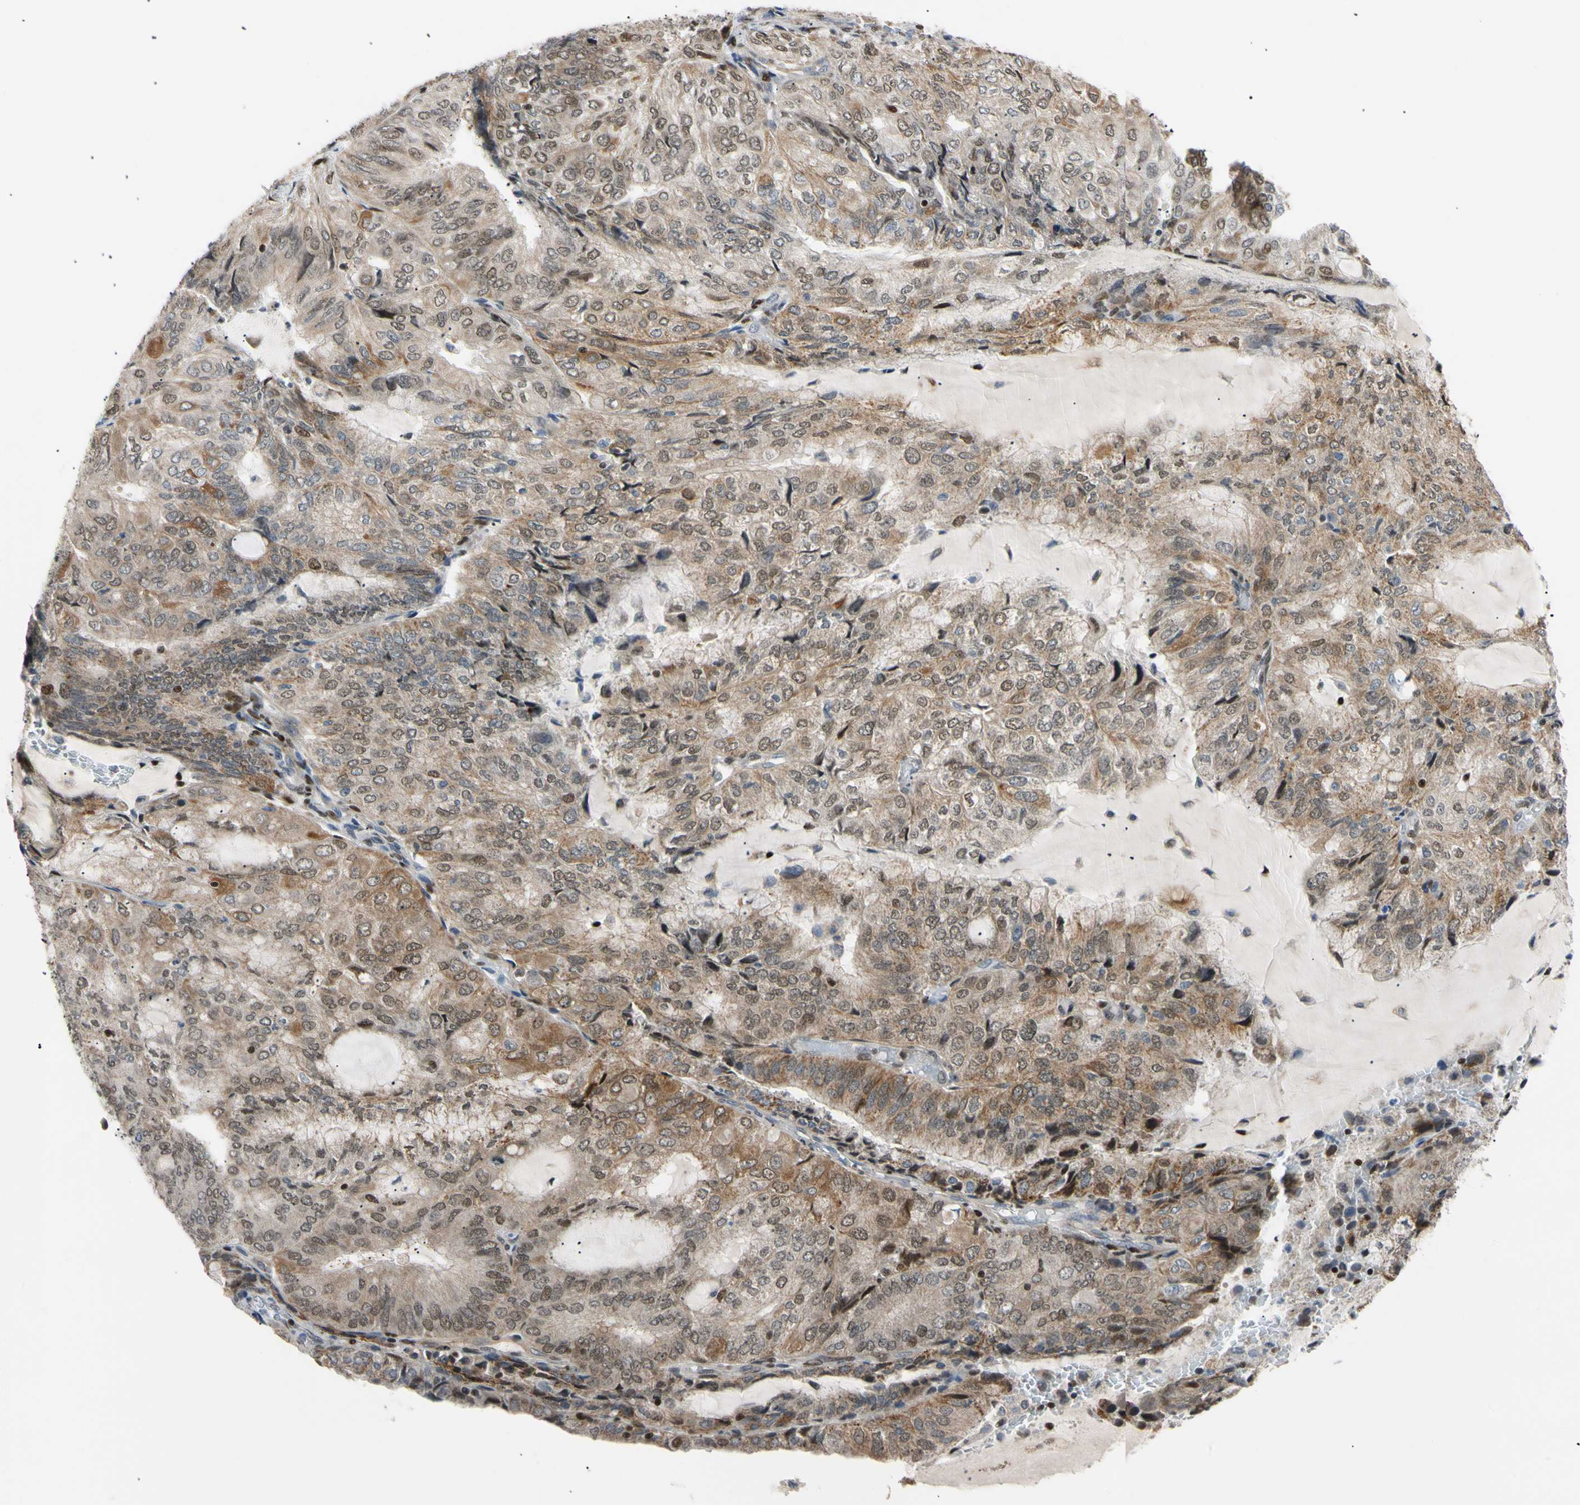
{"staining": {"intensity": "moderate", "quantity": "25%-75%", "location": "cytoplasmic/membranous,nuclear"}, "tissue": "endometrial cancer", "cell_type": "Tumor cells", "image_type": "cancer", "snomed": [{"axis": "morphology", "description": "Adenocarcinoma, NOS"}, {"axis": "topography", "description": "Endometrium"}], "caption": "An immunohistochemistry (IHC) histopathology image of tumor tissue is shown. Protein staining in brown shows moderate cytoplasmic/membranous and nuclear positivity in endometrial adenocarcinoma within tumor cells.", "gene": "E2F1", "patient": {"sex": "female", "age": 81}}